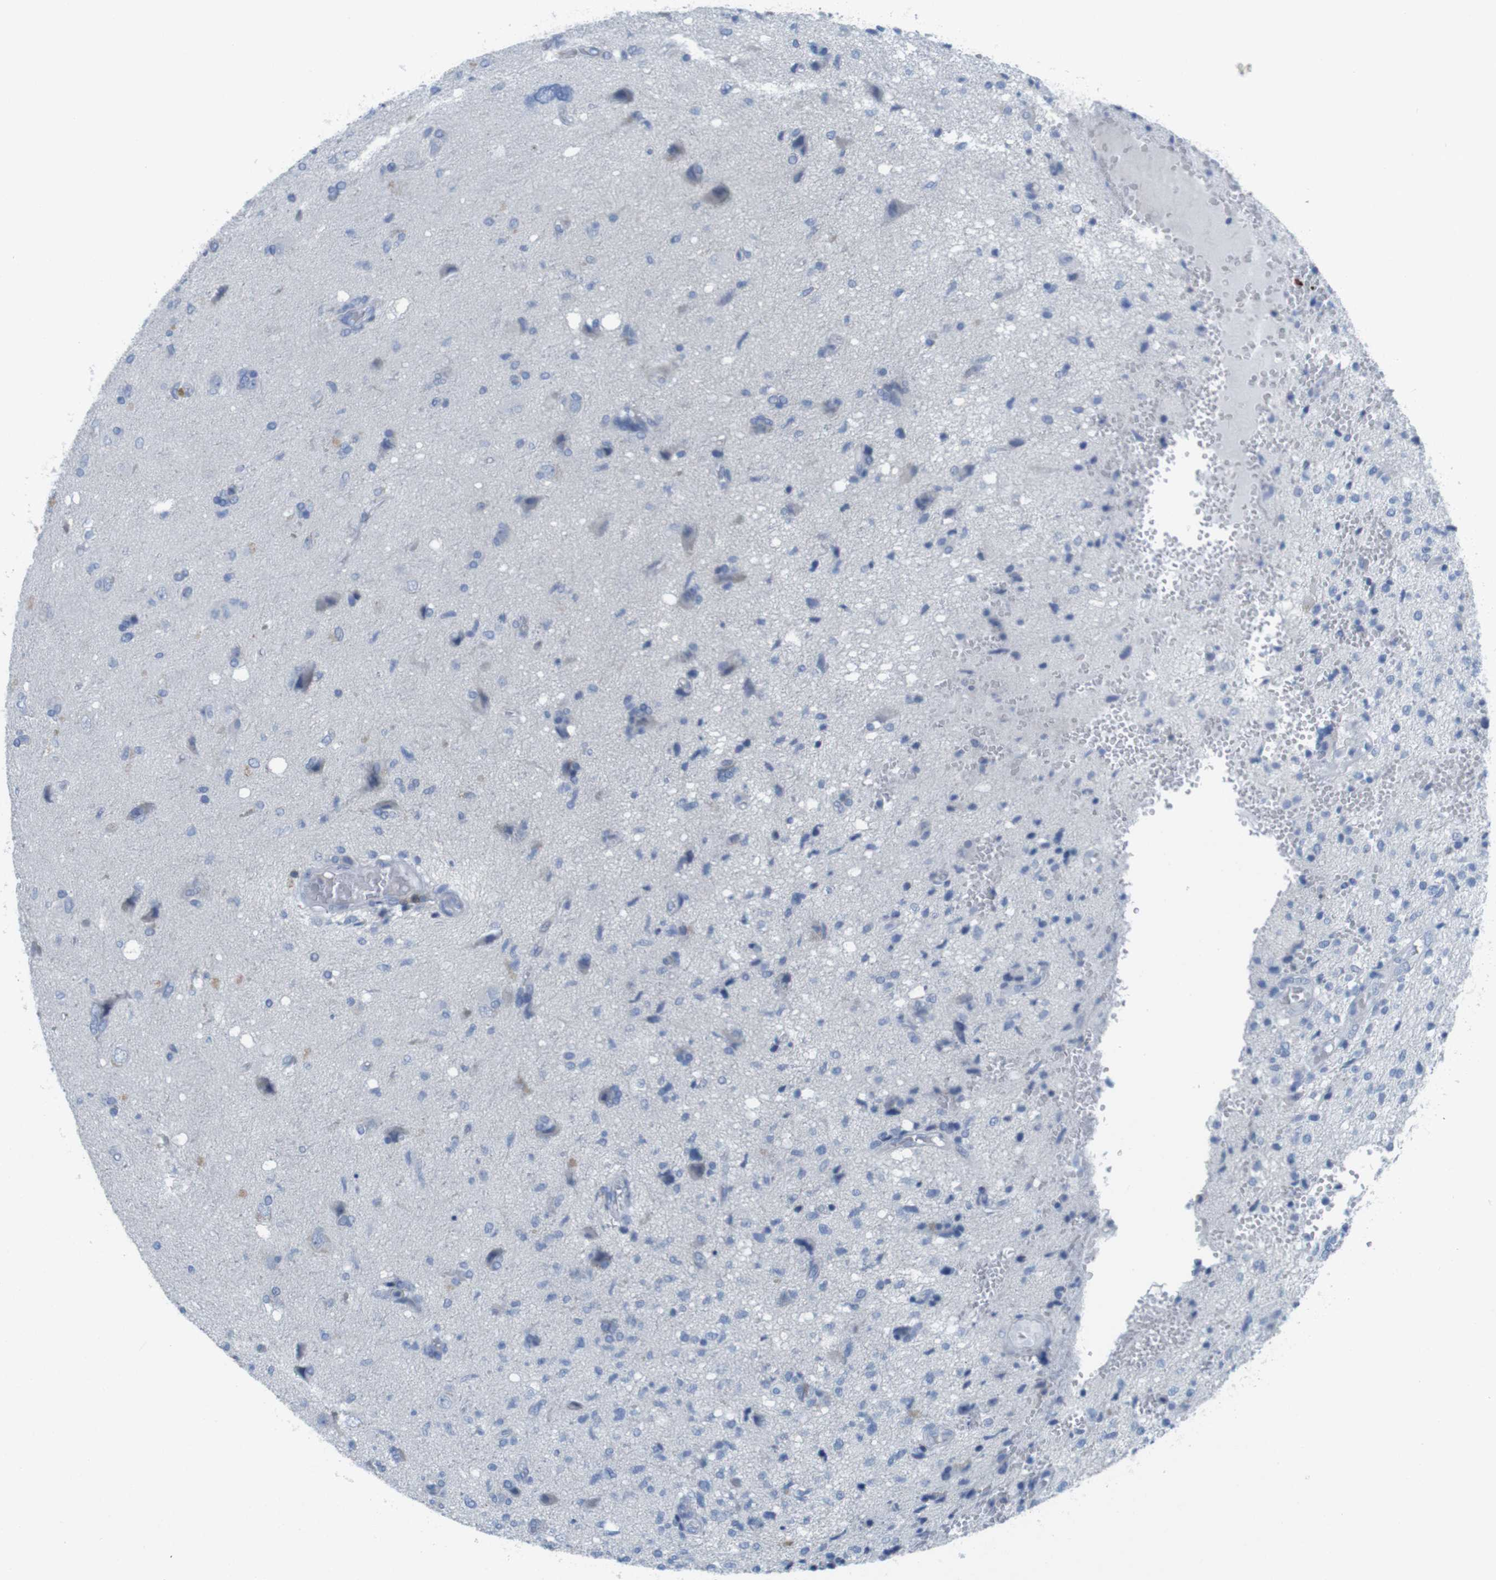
{"staining": {"intensity": "negative", "quantity": "none", "location": "none"}, "tissue": "glioma", "cell_type": "Tumor cells", "image_type": "cancer", "snomed": [{"axis": "morphology", "description": "Glioma, malignant, High grade"}, {"axis": "topography", "description": "Brain"}], "caption": "The micrograph shows no staining of tumor cells in glioma.", "gene": "CD5", "patient": {"sex": "female", "age": 59}}